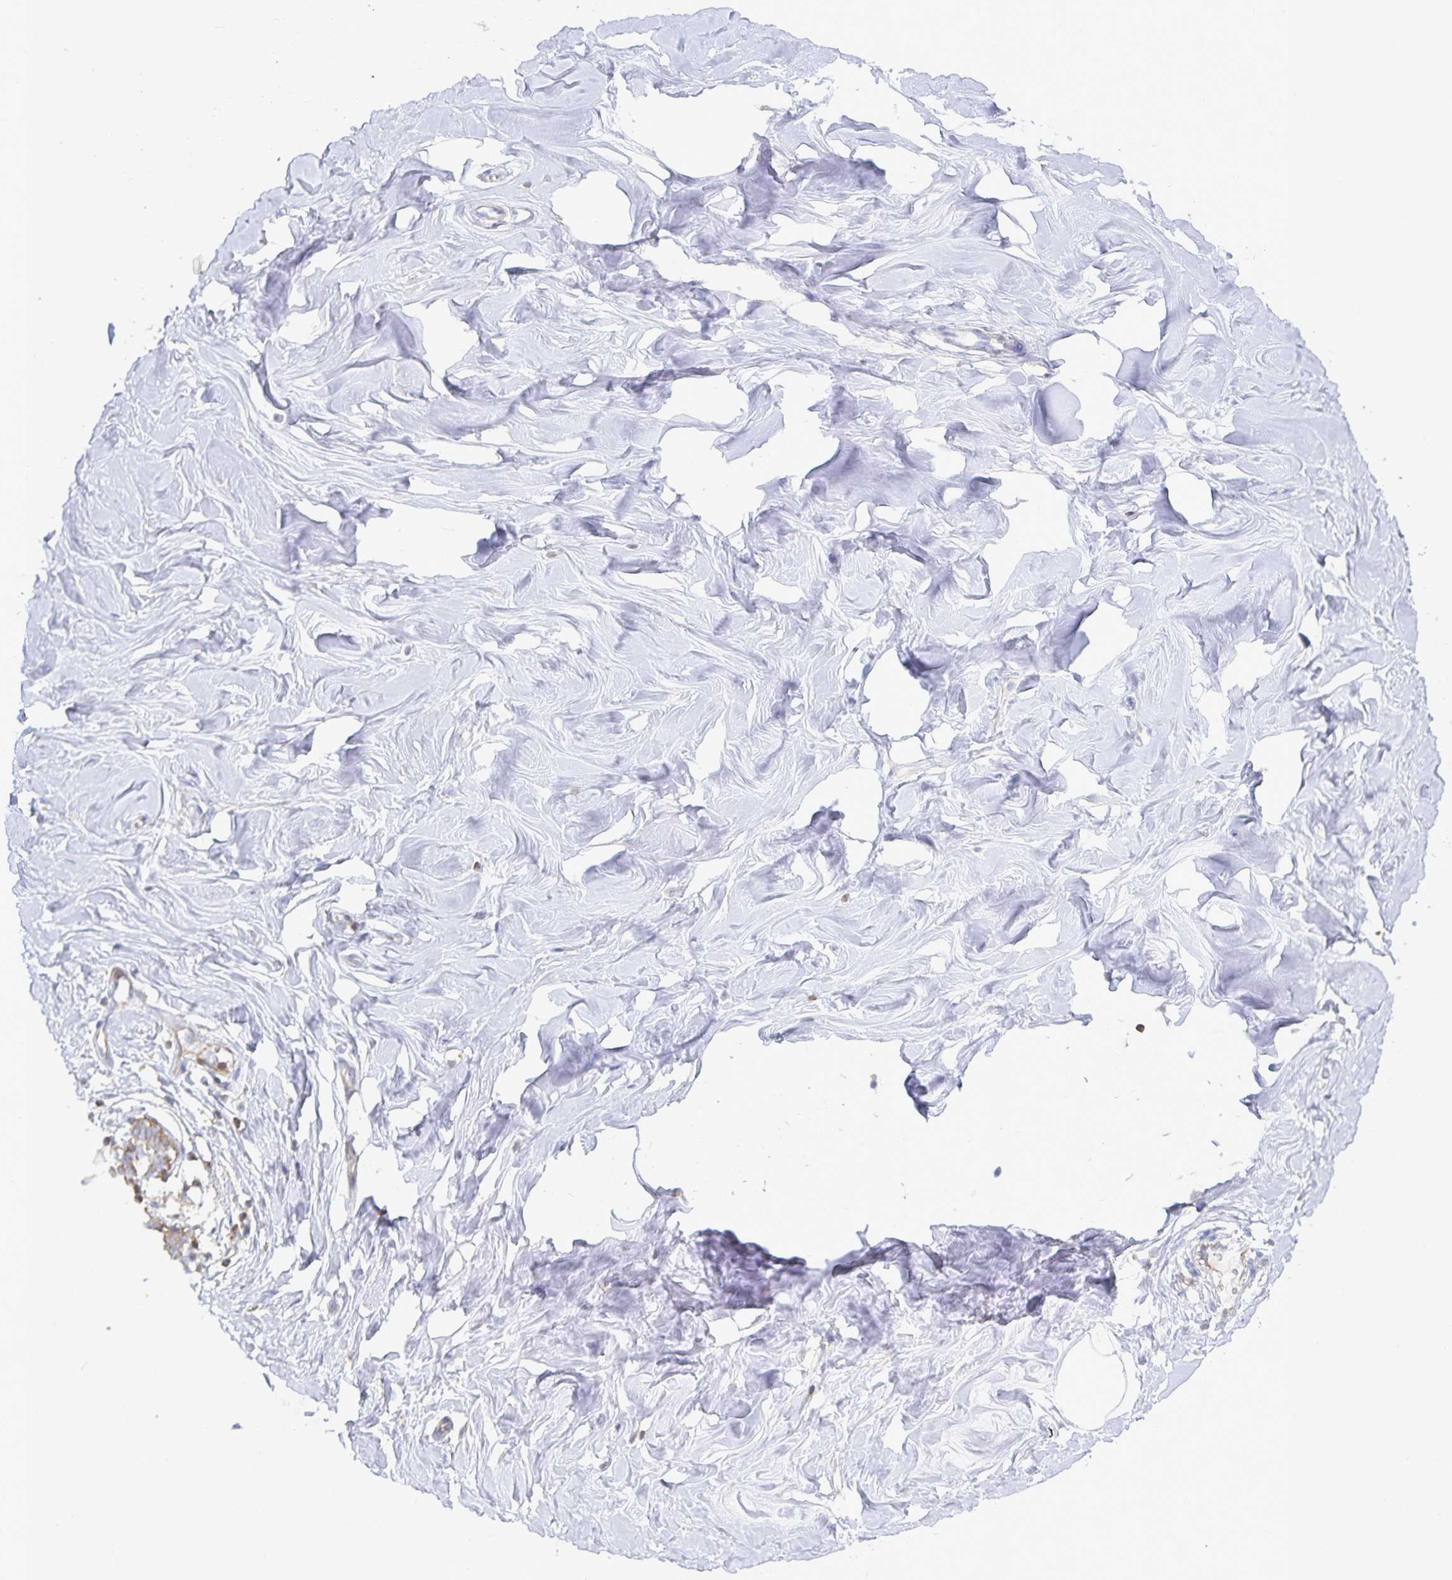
{"staining": {"intensity": "negative", "quantity": "none", "location": "none"}, "tissue": "breast", "cell_type": "Adipocytes", "image_type": "normal", "snomed": [{"axis": "morphology", "description": "Normal tissue, NOS"}, {"axis": "topography", "description": "Breast"}], "caption": "DAB immunohistochemical staining of benign human breast displays no significant positivity in adipocytes.", "gene": "PIK3CD", "patient": {"sex": "female", "age": 27}}